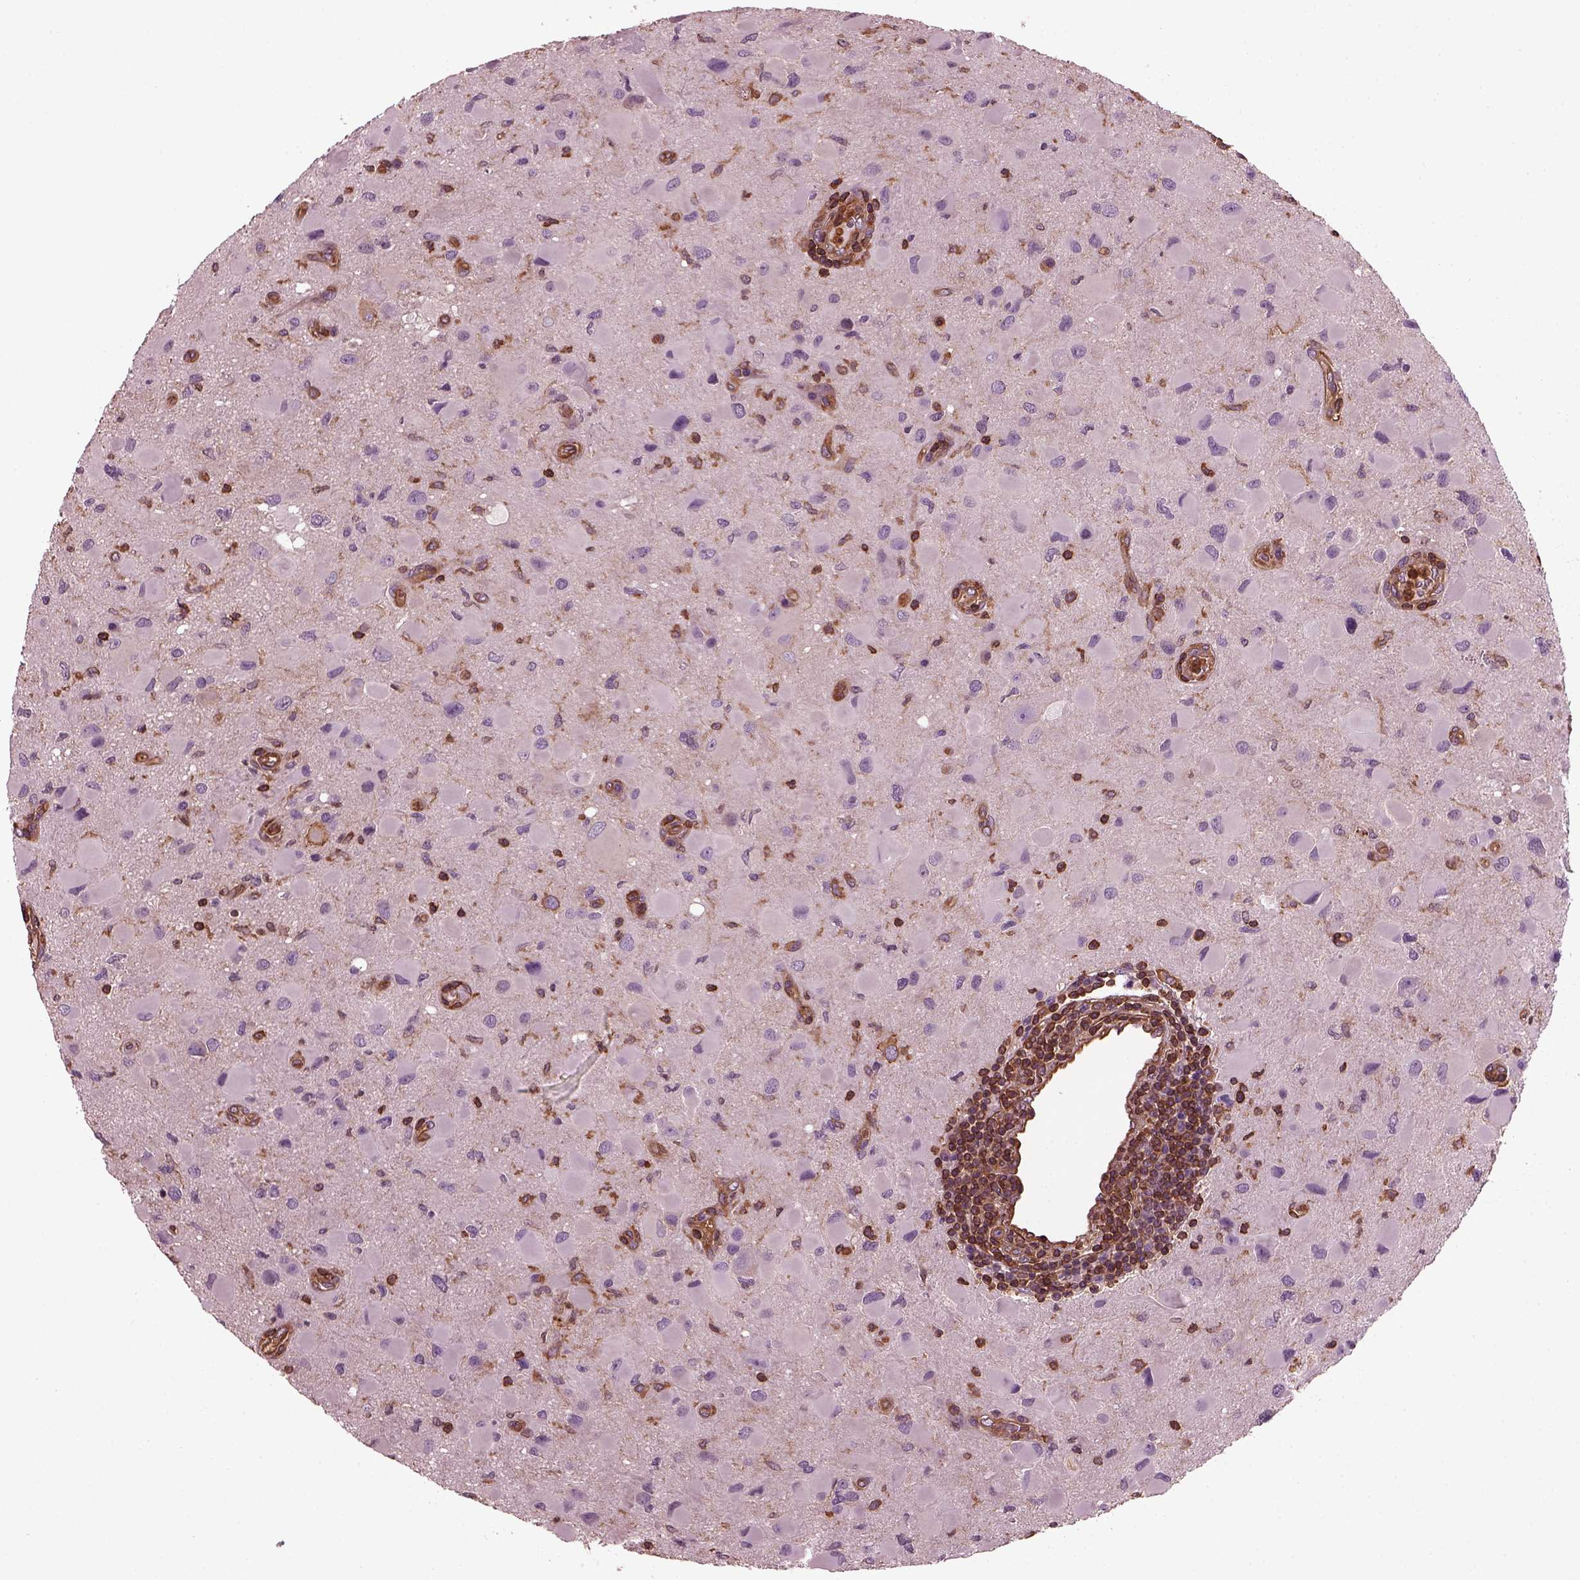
{"staining": {"intensity": "negative", "quantity": "none", "location": "none"}, "tissue": "glioma", "cell_type": "Tumor cells", "image_type": "cancer", "snomed": [{"axis": "morphology", "description": "Glioma, malignant, Low grade"}, {"axis": "topography", "description": "Brain"}], "caption": "Protein analysis of glioma exhibits no significant expression in tumor cells. (Brightfield microscopy of DAB (3,3'-diaminobenzidine) immunohistochemistry (IHC) at high magnification).", "gene": "MYL6", "patient": {"sex": "female", "age": 32}}